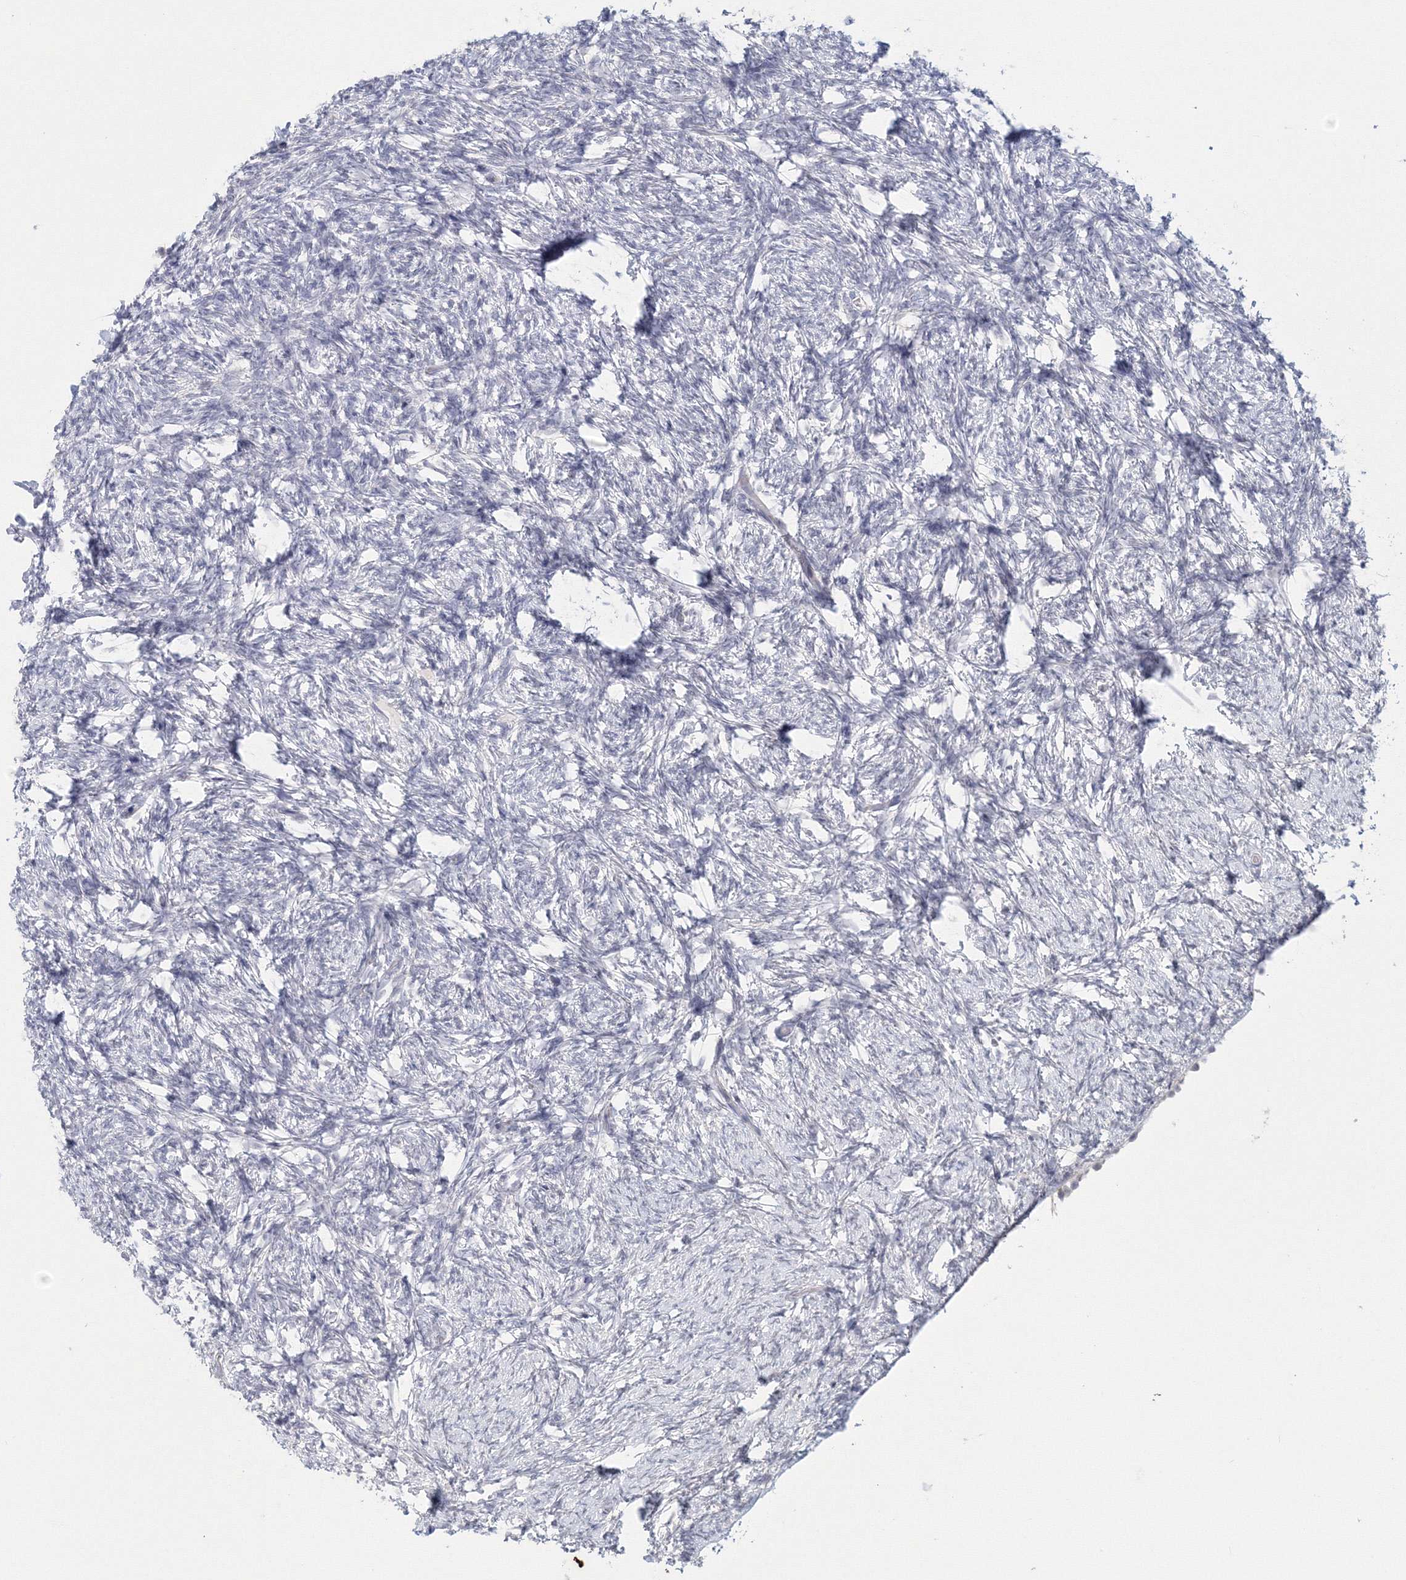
{"staining": {"intensity": "negative", "quantity": "none", "location": "none"}, "tissue": "ovary", "cell_type": "Follicle cells", "image_type": "normal", "snomed": [{"axis": "morphology", "description": "Normal tissue, NOS"}, {"axis": "topography", "description": "Ovary"}], "caption": "DAB (3,3'-diaminobenzidine) immunohistochemical staining of normal ovary shows no significant positivity in follicle cells.", "gene": "VSIG1", "patient": {"sex": "female", "age": 60}}